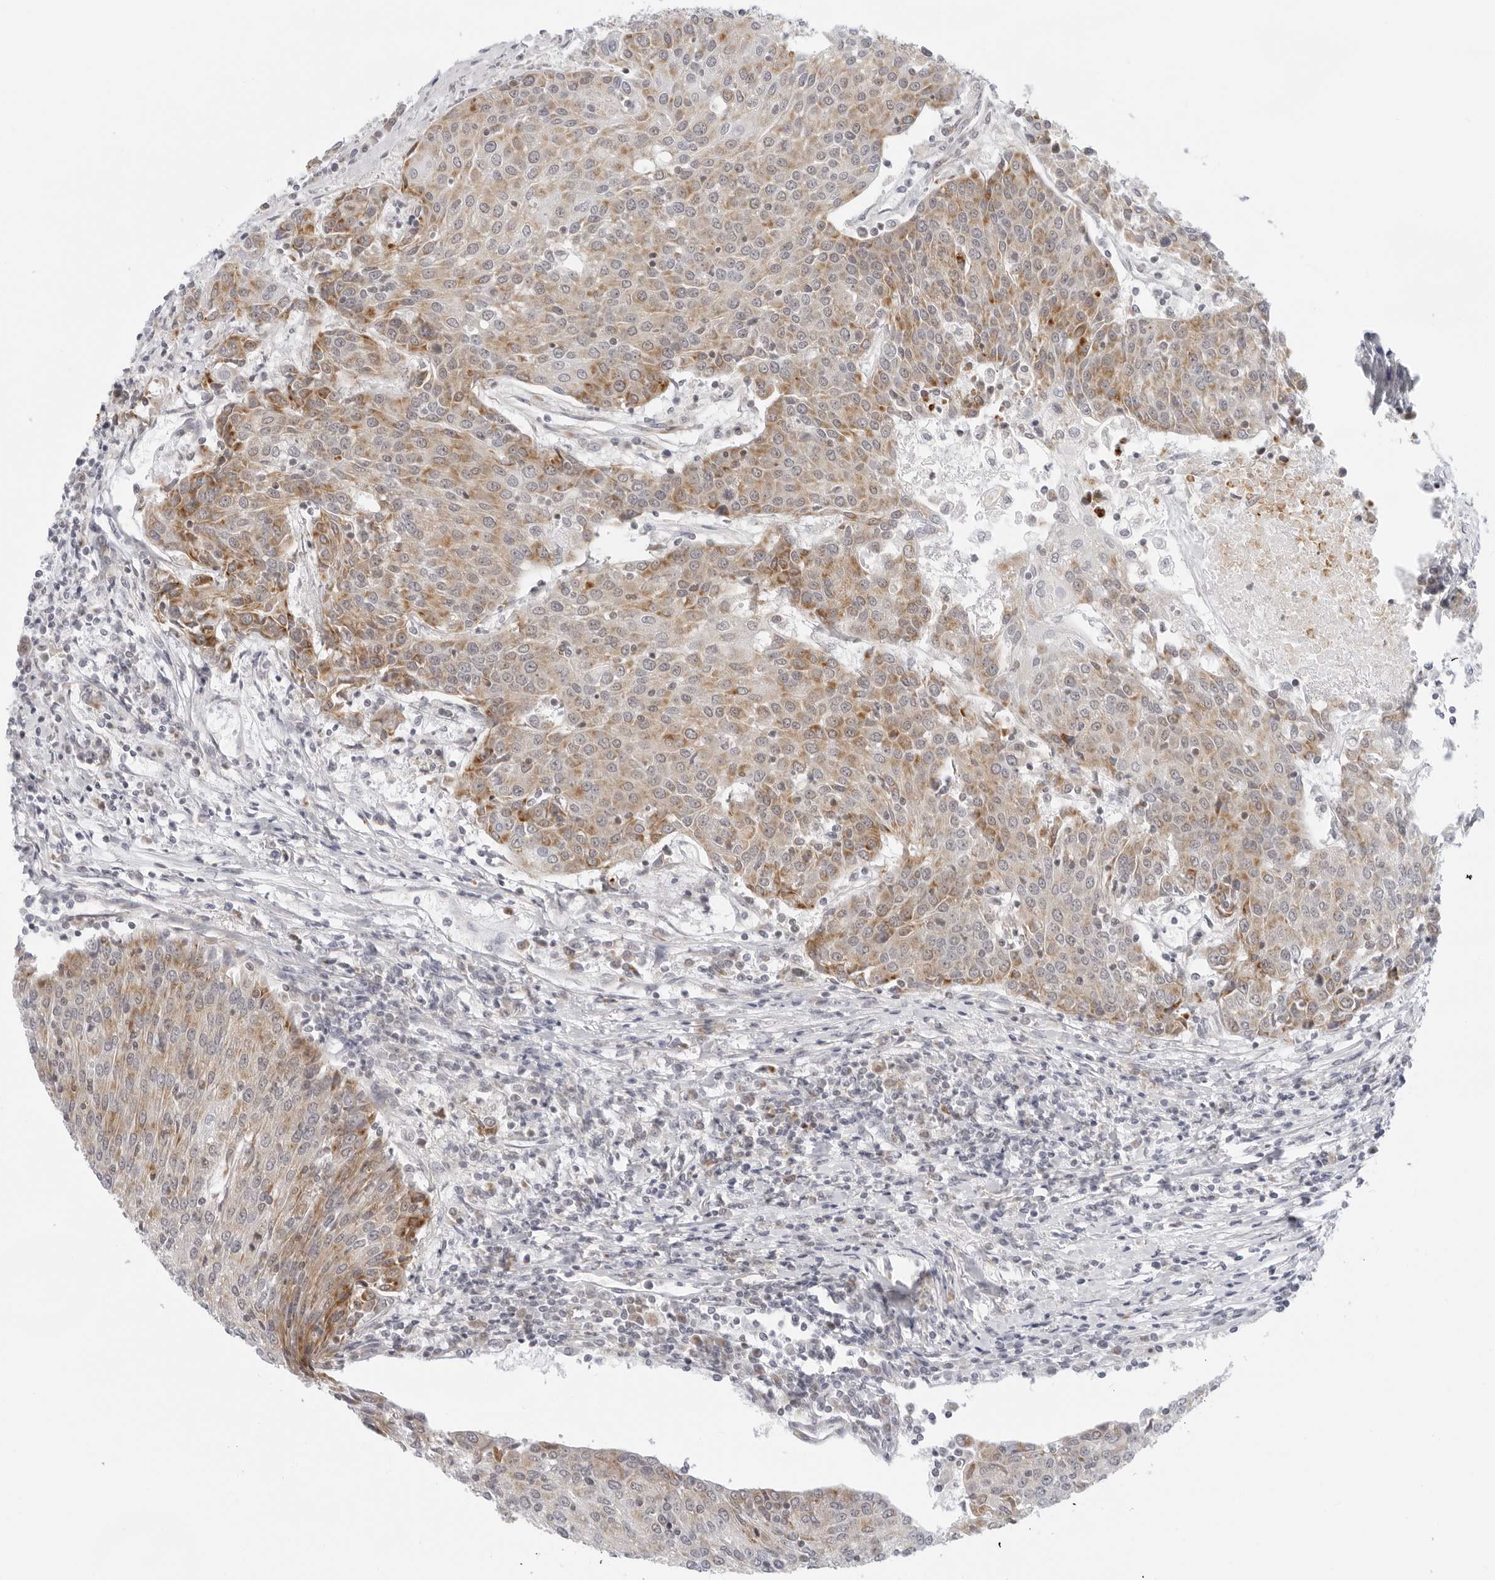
{"staining": {"intensity": "moderate", "quantity": ">75%", "location": "cytoplasmic/membranous"}, "tissue": "urothelial cancer", "cell_type": "Tumor cells", "image_type": "cancer", "snomed": [{"axis": "morphology", "description": "Urothelial carcinoma, High grade"}, {"axis": "topography", "description": "Urinary bladder"}], "caption": "High-power microscopy captured an immunohistochemistry image of urothelial cancer, revealing moderate cytoplasmic/membranous staining in about >75% of tumor cells. Immunohistochemistry (ihc) stains the protein in brown and the nuclei are stained blue.", "gene": "CIART", "patient": {"sex": "female", "age": 85}}